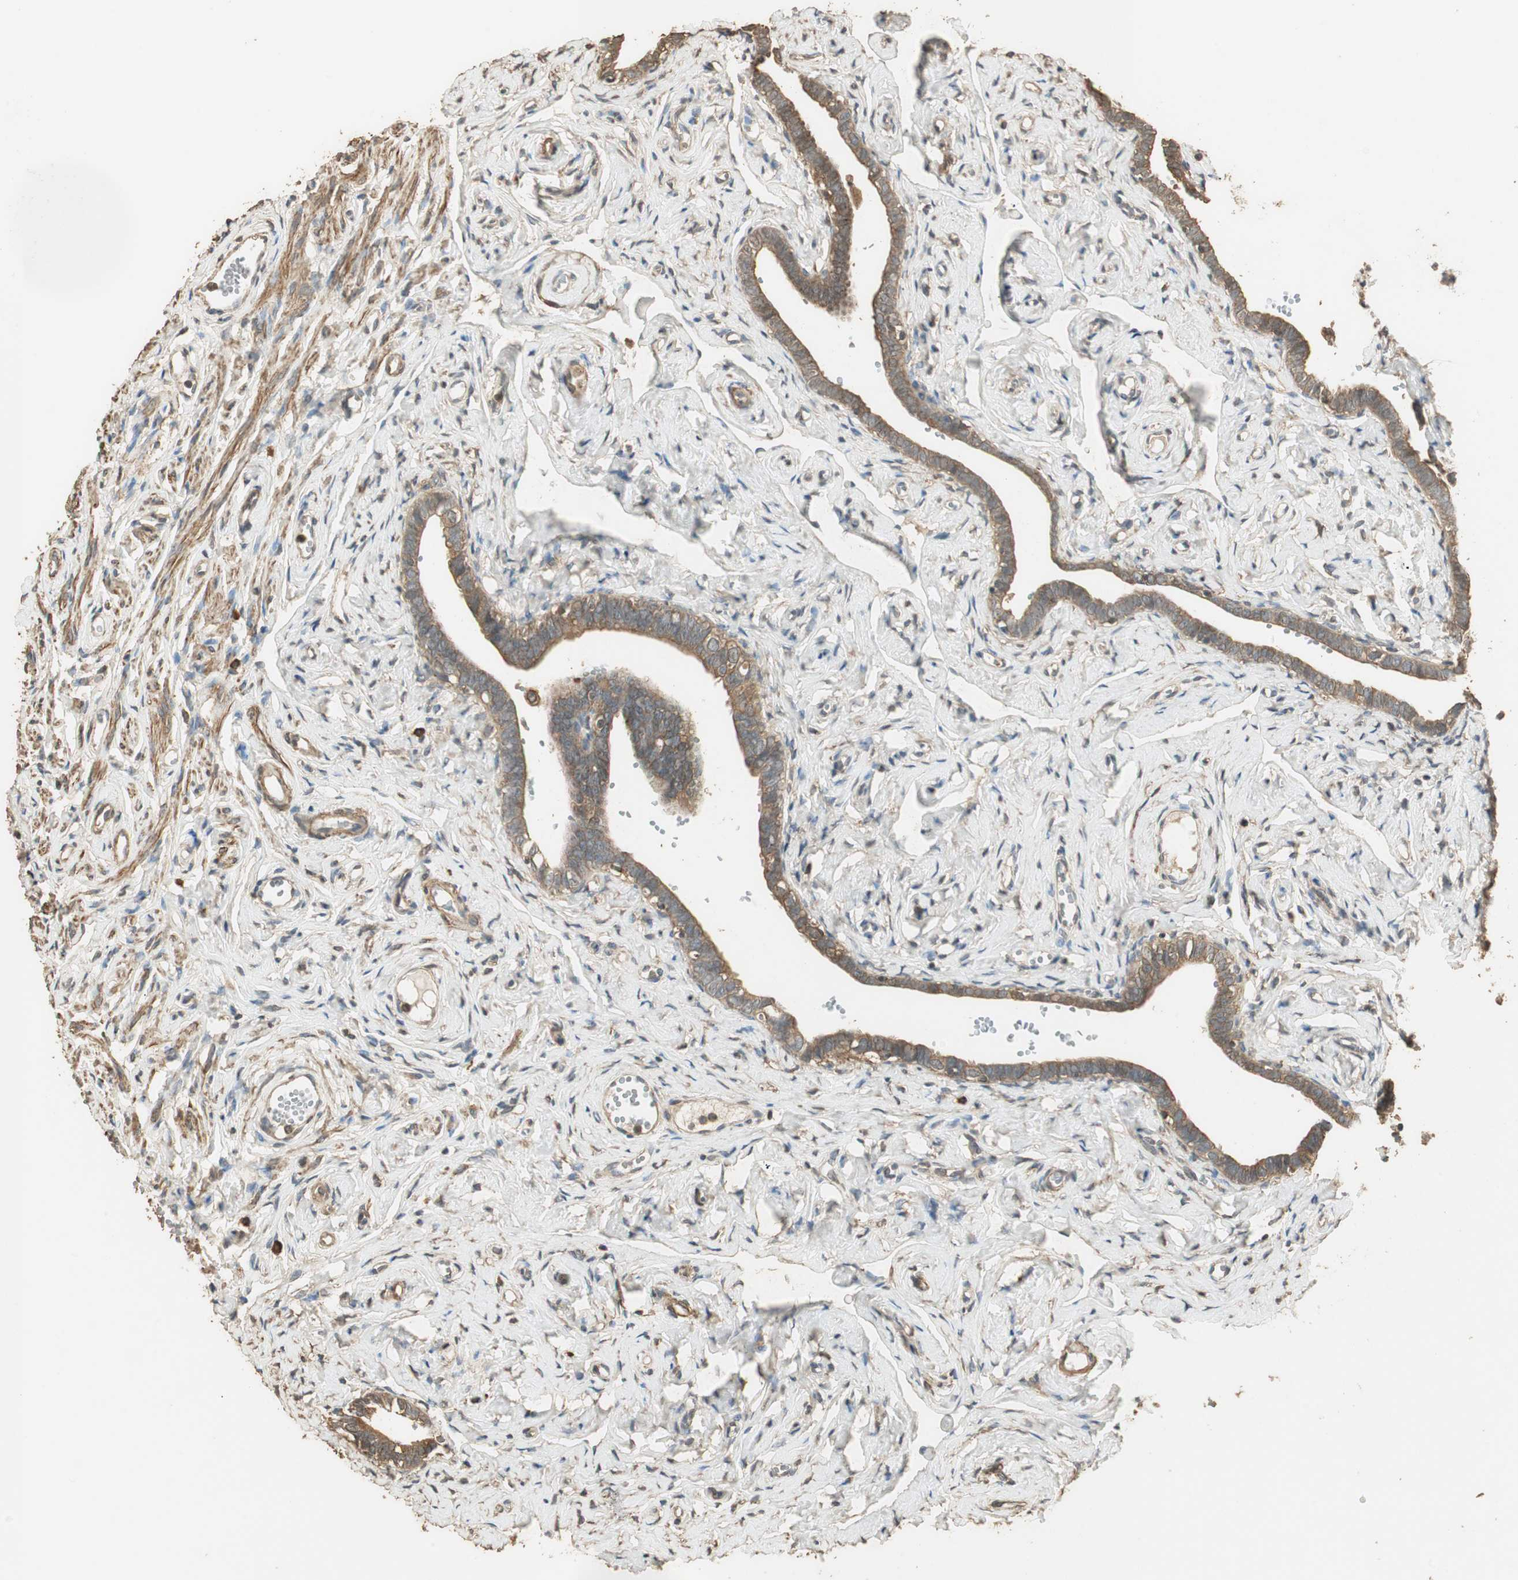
{"staining": {"intensity": "strong", "quantity": ">75%", "location": "cytoplasmic/membranous"}, "tissue": "fallopian tube", "cell_type": "Glandular cells", "image_type": "normal", "snomed": [{"axis": "morphology", "description": "Normal tissue, NOS"}, {"axis": "topography", "description": "Fallopian tube"}], "caption": "A histopathology image of human fallopian tube stained for a protein exhibits strong cytoplasmic/membranous brown staining in glandular cells.", "gene": "USP2", "patient": {"sex": "female", "age": 71}}